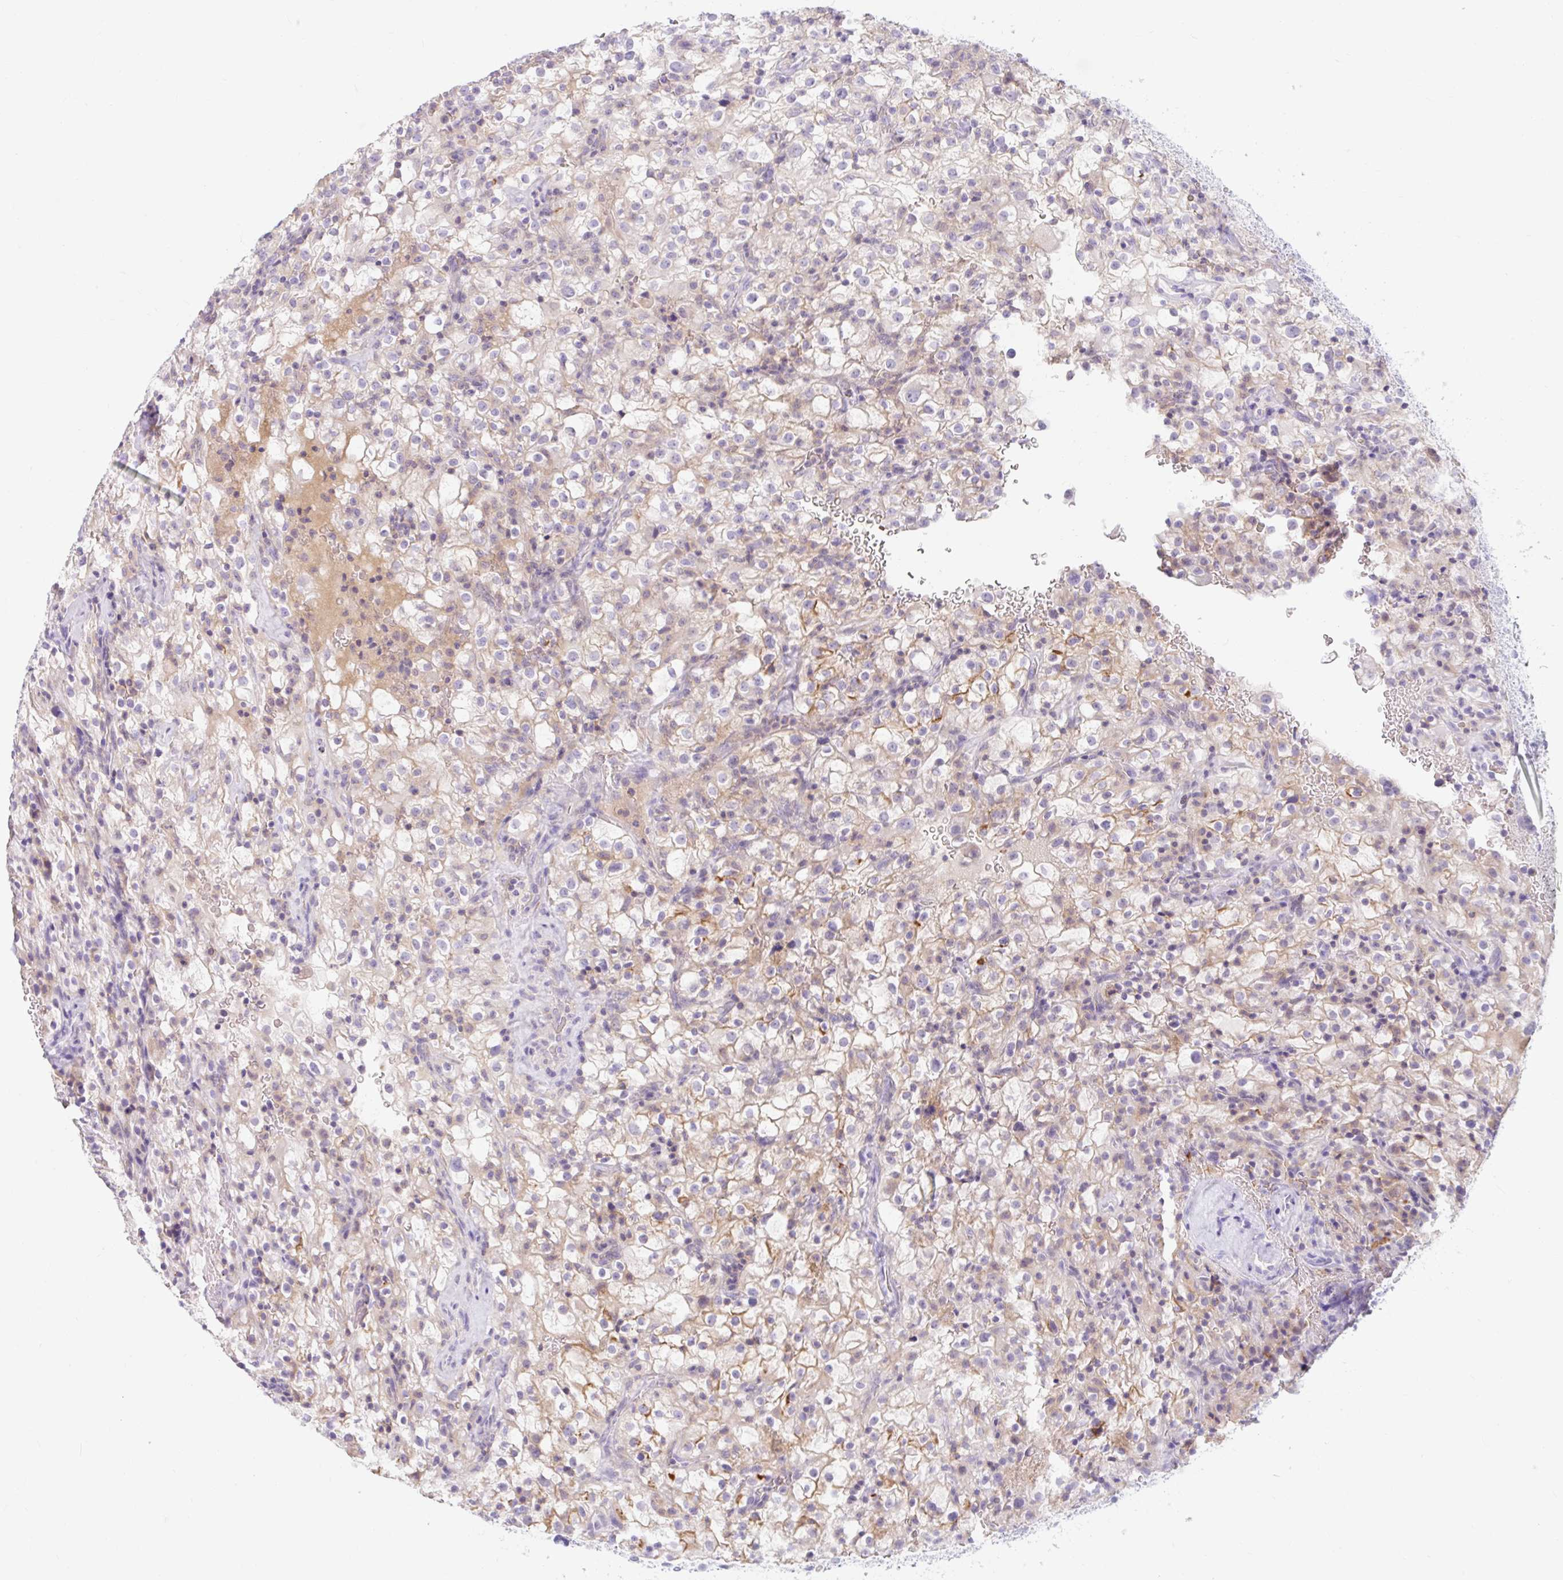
{"staining": {"intensity": "weak", "quantity": "<25%", "location": "cytoplasmic/membranous"}, "tissue": "renal cancer", "cell_type": "Tumor cells", "image_type": "cancer", "snomed": [{"axis": "morphology", "description": "Adenocarcinoma, NOS"}, {"axis": "topography", "description": "Kidney"}], "caption": "Tumor cells are negative for brown protein staining in renal cancer.", "gene": "SLC28A1", "patient": {"sex": "female", "age": 74}}